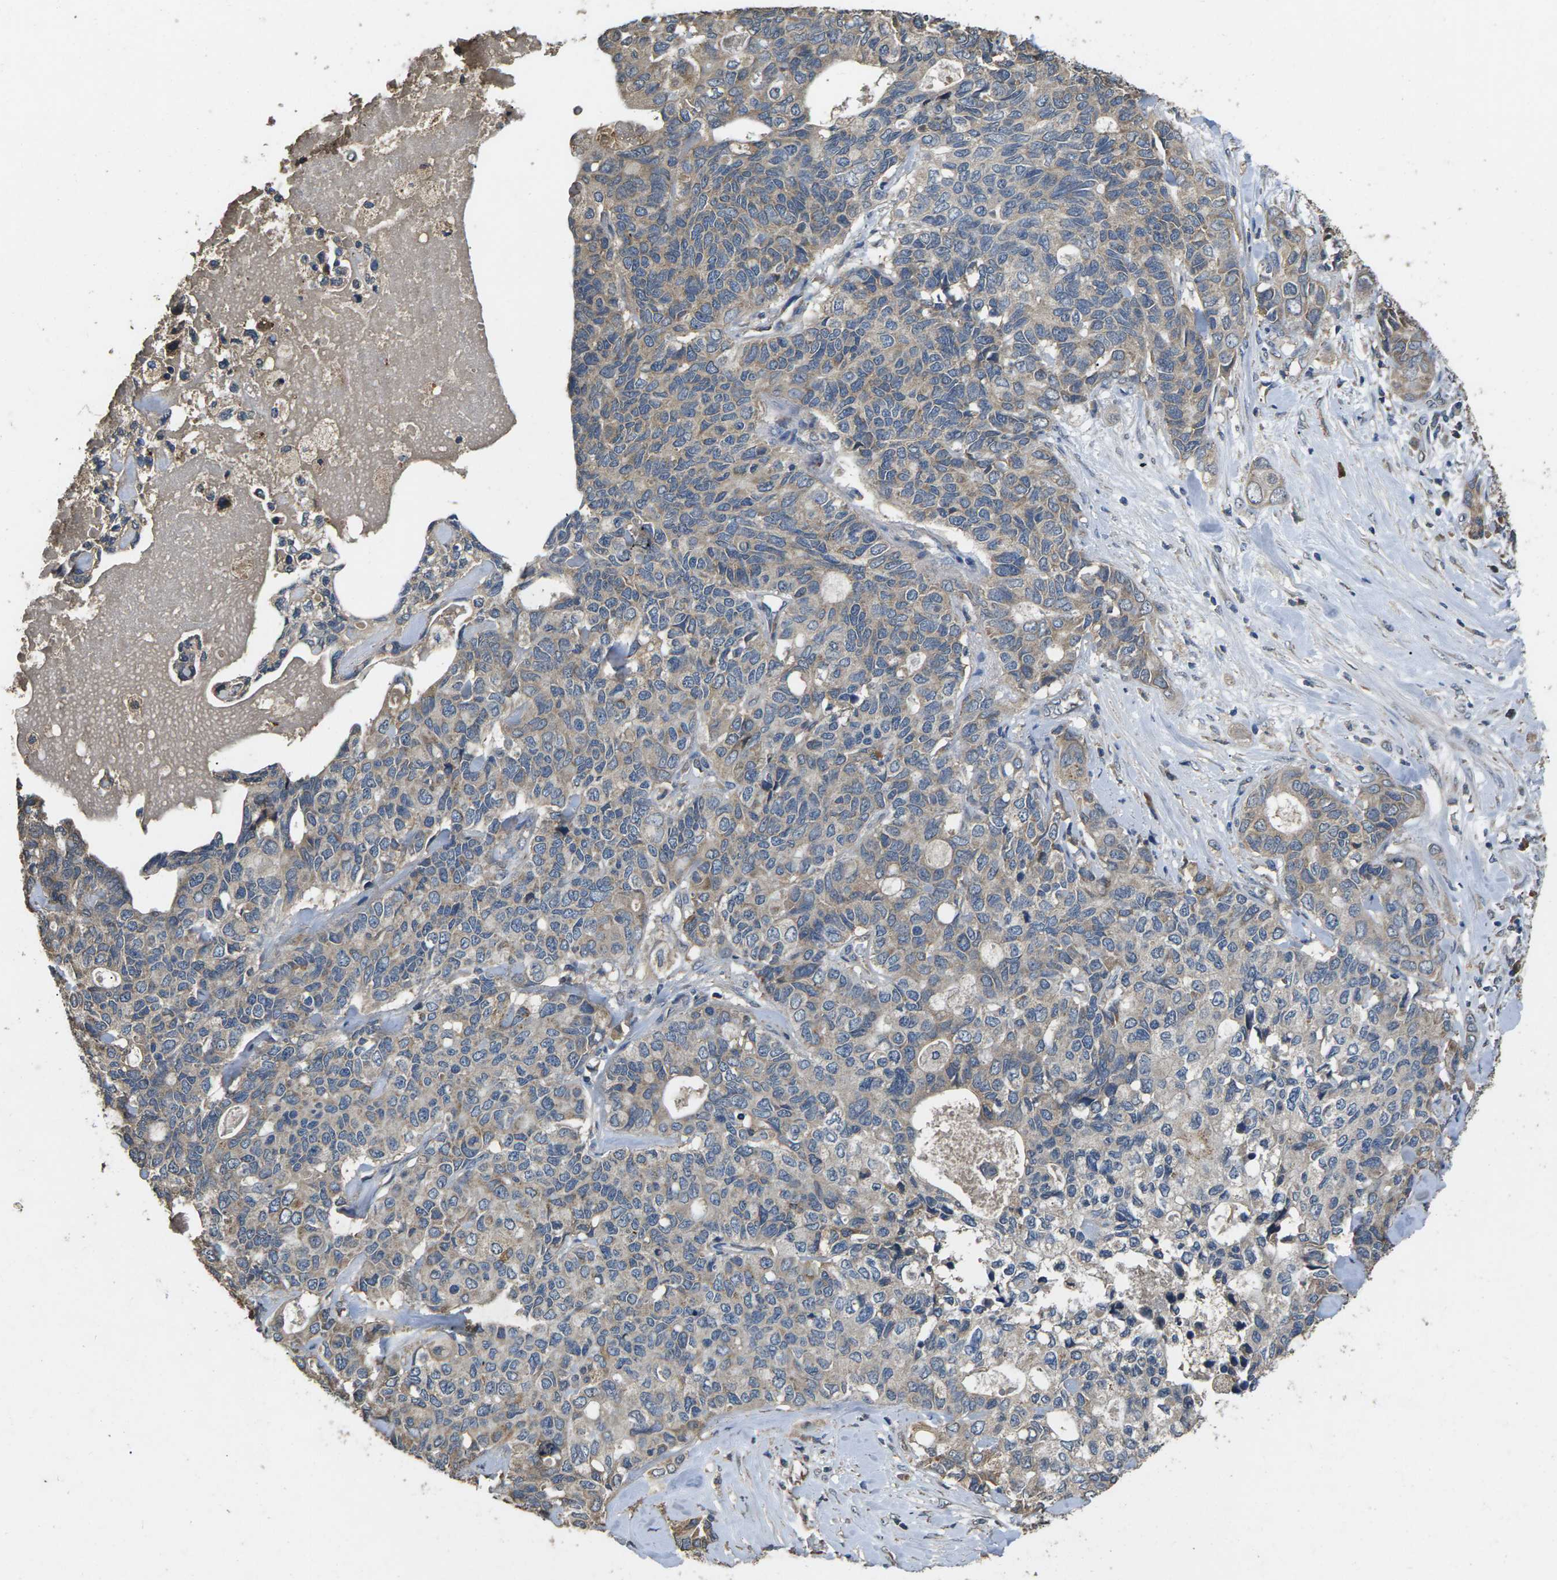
{"staining": {"intensity": "weak", "quantity": "25%-75%", "location": "cytoplasmic/membranous"}, "tissue": "pancreatic cancer", "cell_type": "Tumor cells", "image_type": "cancer", "snomed": [{"axis": "morphology", "description": "Adenocarcinoma, NOS"}, {"axis": "topography", "description": "Pancreas"}], "caption": "Immunohistochemical staining of human pancreatic adenocarcinoma shows low levels of weak cytoplasmic/membranous protein positivity in approximately 25%-75% of tumor cells. (DAB = brown stain, brightfield microscopy at high magnification).", "gene": "B4GAT1", "patient": {"sex": "female", "age": 56}}